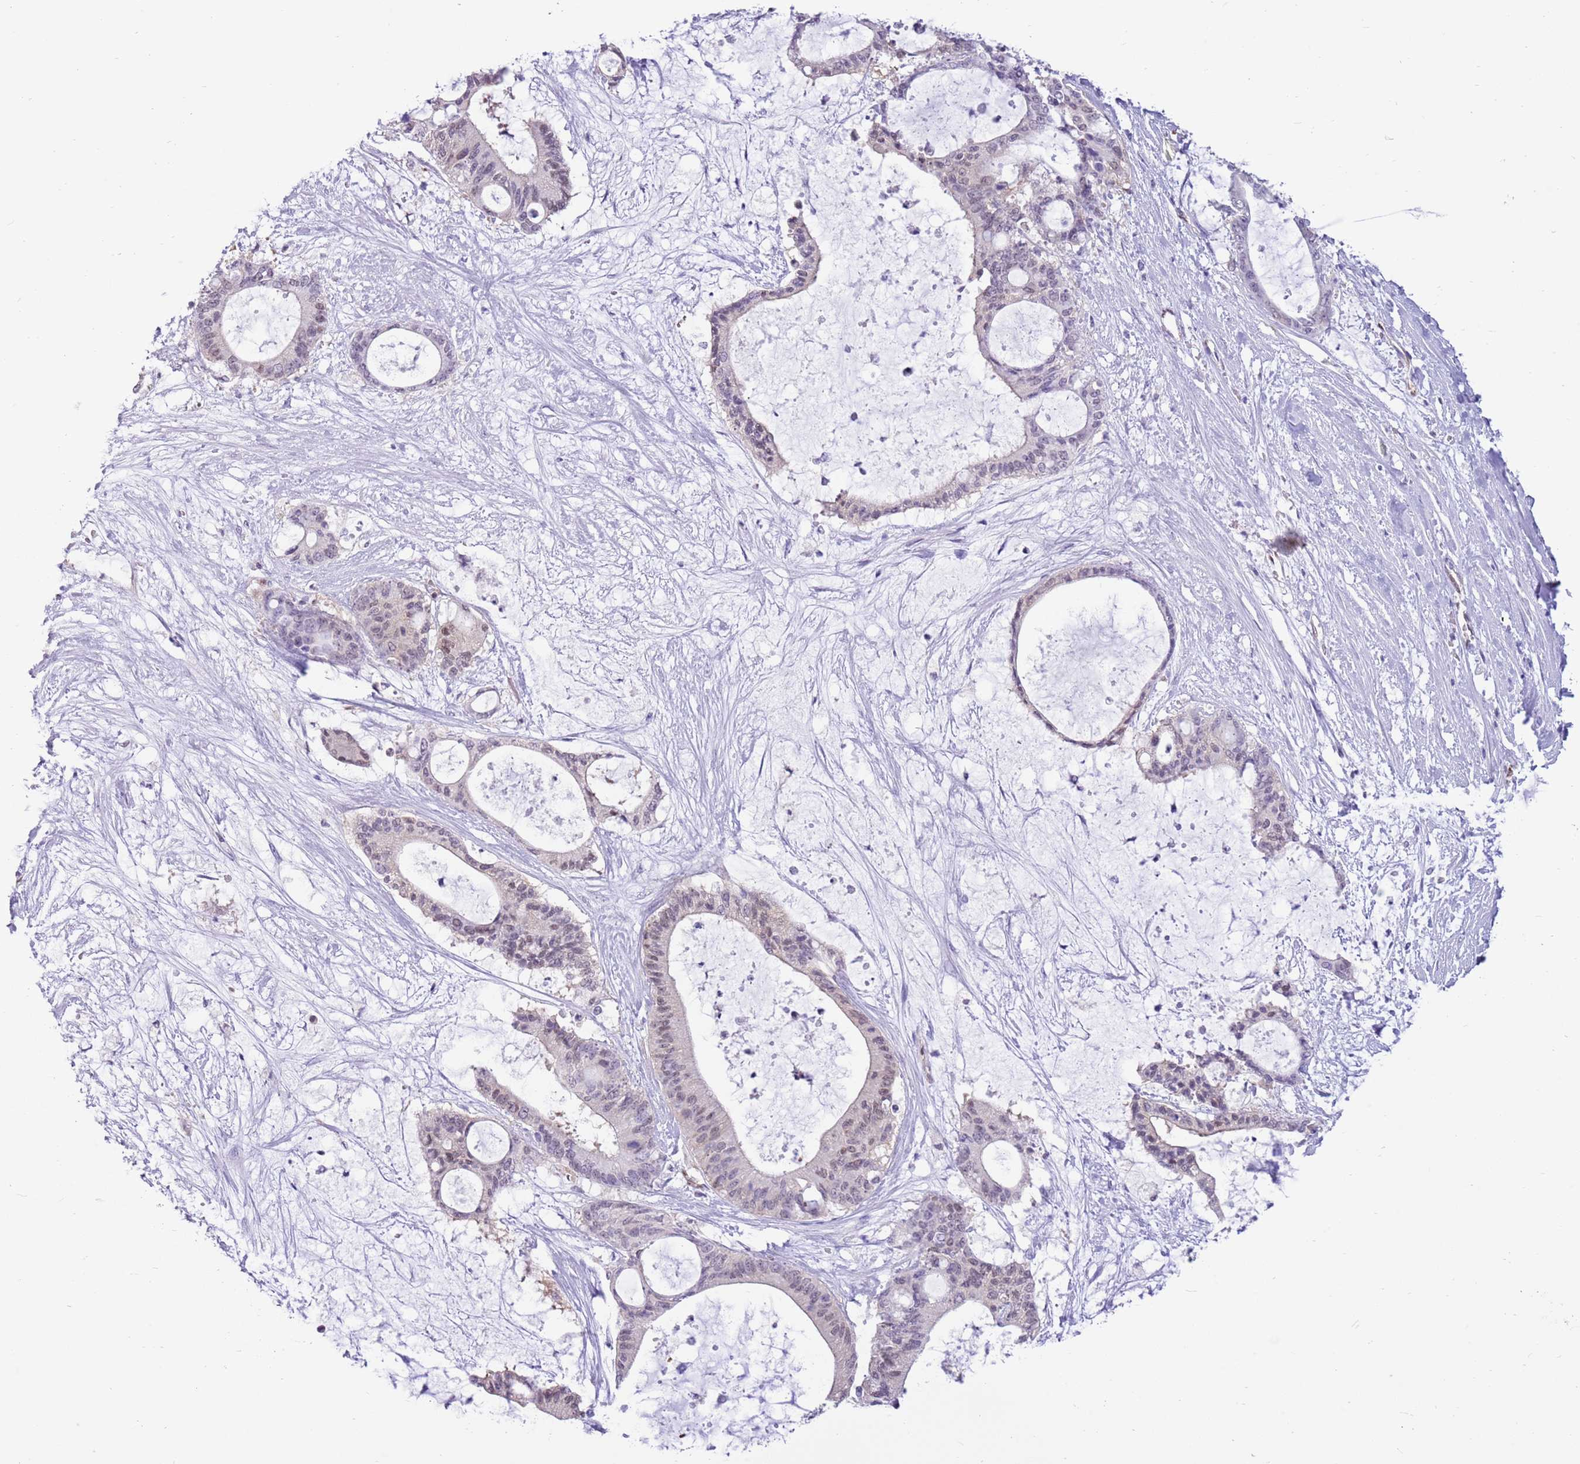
{"staining": {"intensity": "weak", "quantity": "<25%", "location": "nuclear"}, "tissue": "liver cancer", "cell_type": "Tumor cells", "image_type": "cancer", "snomed": [{"axis": "morphology", "description": "Normal tissue, NOS"}, {"axis": "morphology", "description": "Cholangiocarcinoma"}, {"axis": "topography", "description": "Liver"}, {"axis": "topography", "description": "Peripheral nerve tissue"}], "caption": "This is a micrograph of immunohistochemistry (IHC) staining of liver cancer, which shows no staining in tumor cells. Nuclei are stained in blue.", "gene": "DDI2", "patient": {"sex": "female", "age": 73}}